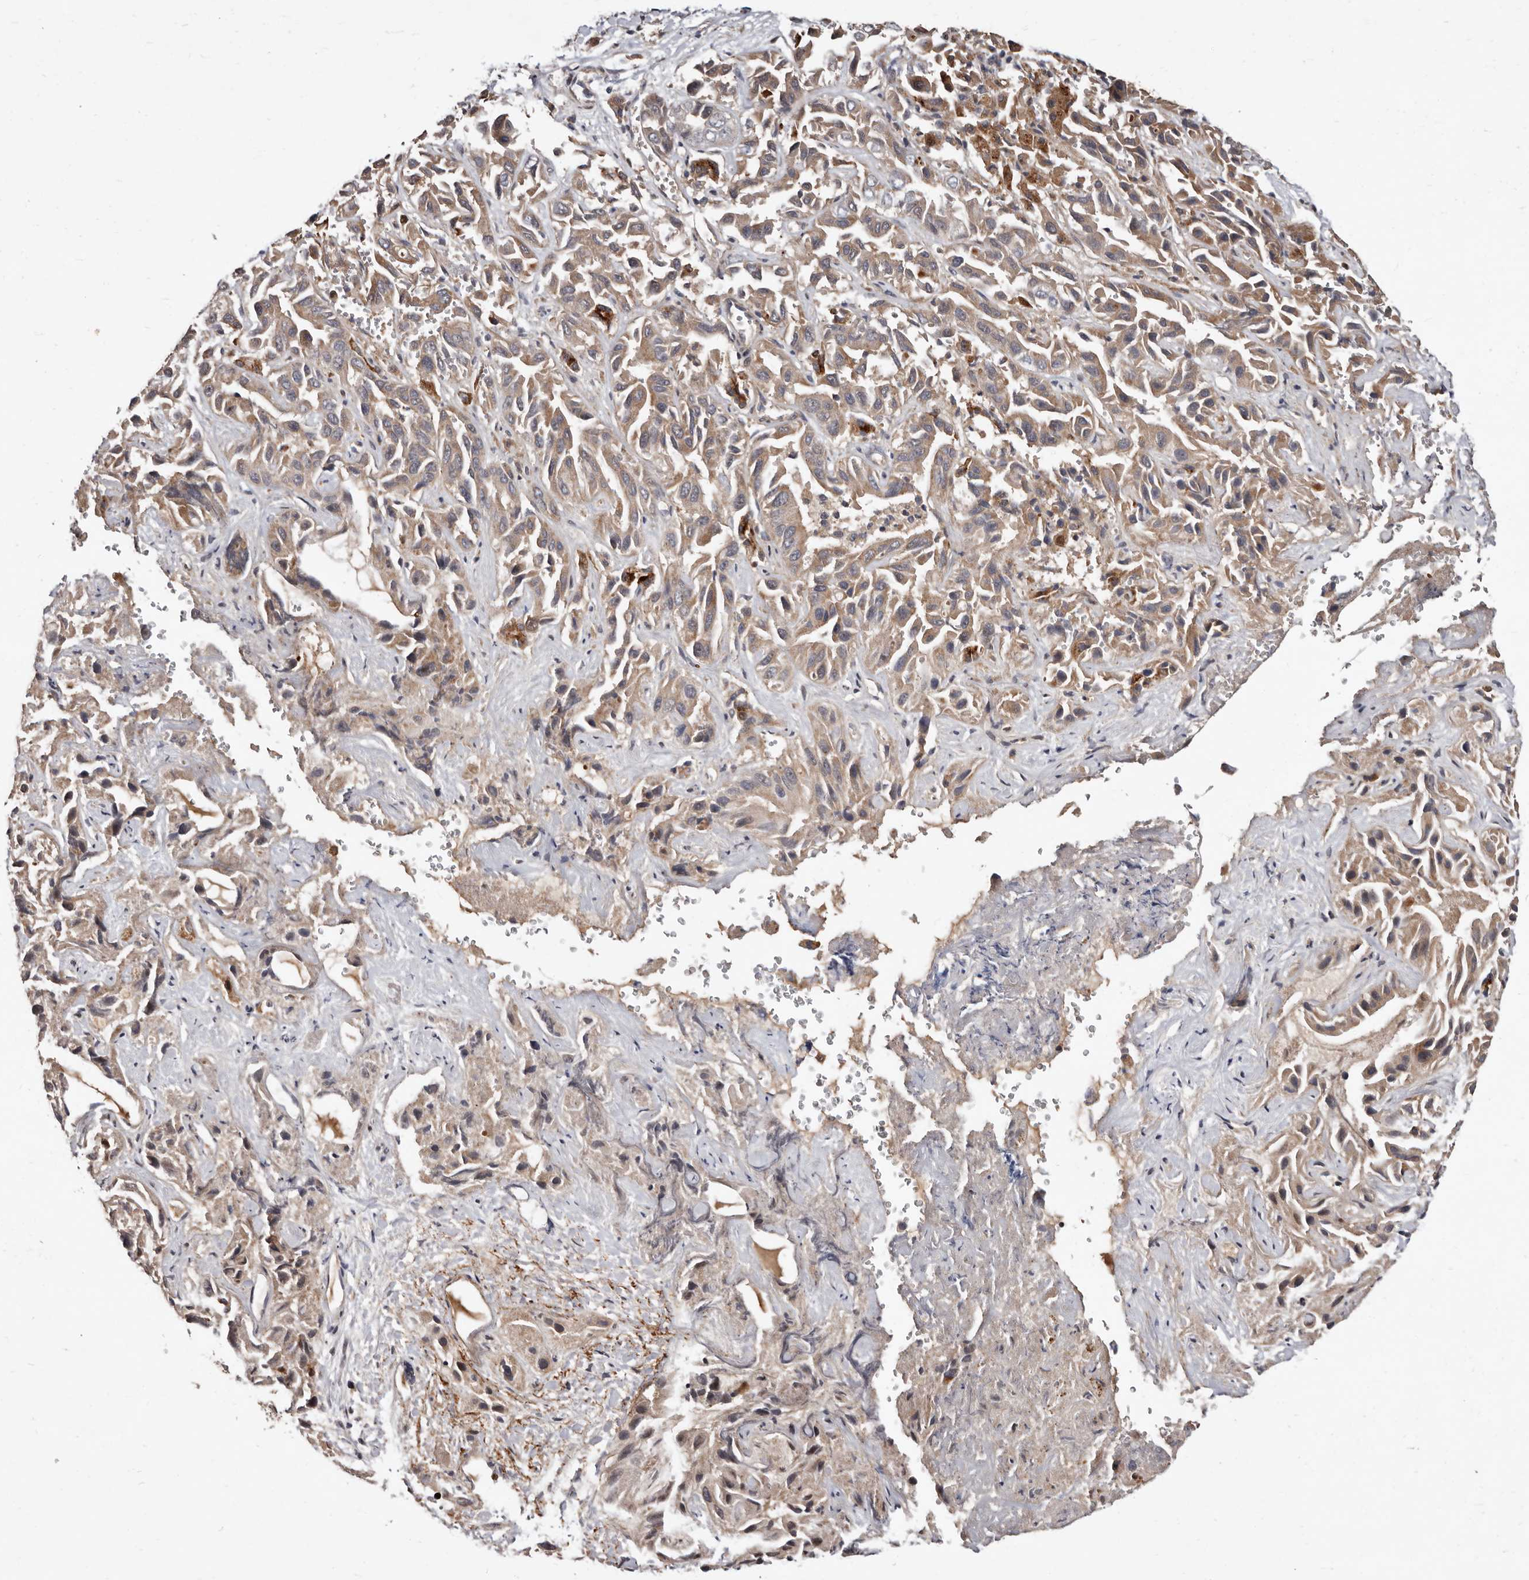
{"staining": {"intensity": "moderate", "quantity": ">75%", "location": "cytoplasmic/membranous"}, "tissue": "liver cancer", "cell_type": "Tumor cells", "image_type": "cancer", "snomed": [{"axis": "morphology", "description": "Cholangiocarcinoma"}, {"axis": "topography", "description": "Liver"}], "caption": "Protein expression analysis of human liver cancer reveals moderate cytoplasmic/membranous positivity in about >75% of tumor cells.", "gene": "WEE2", "patient": {"sex": "female", "age": 52}}